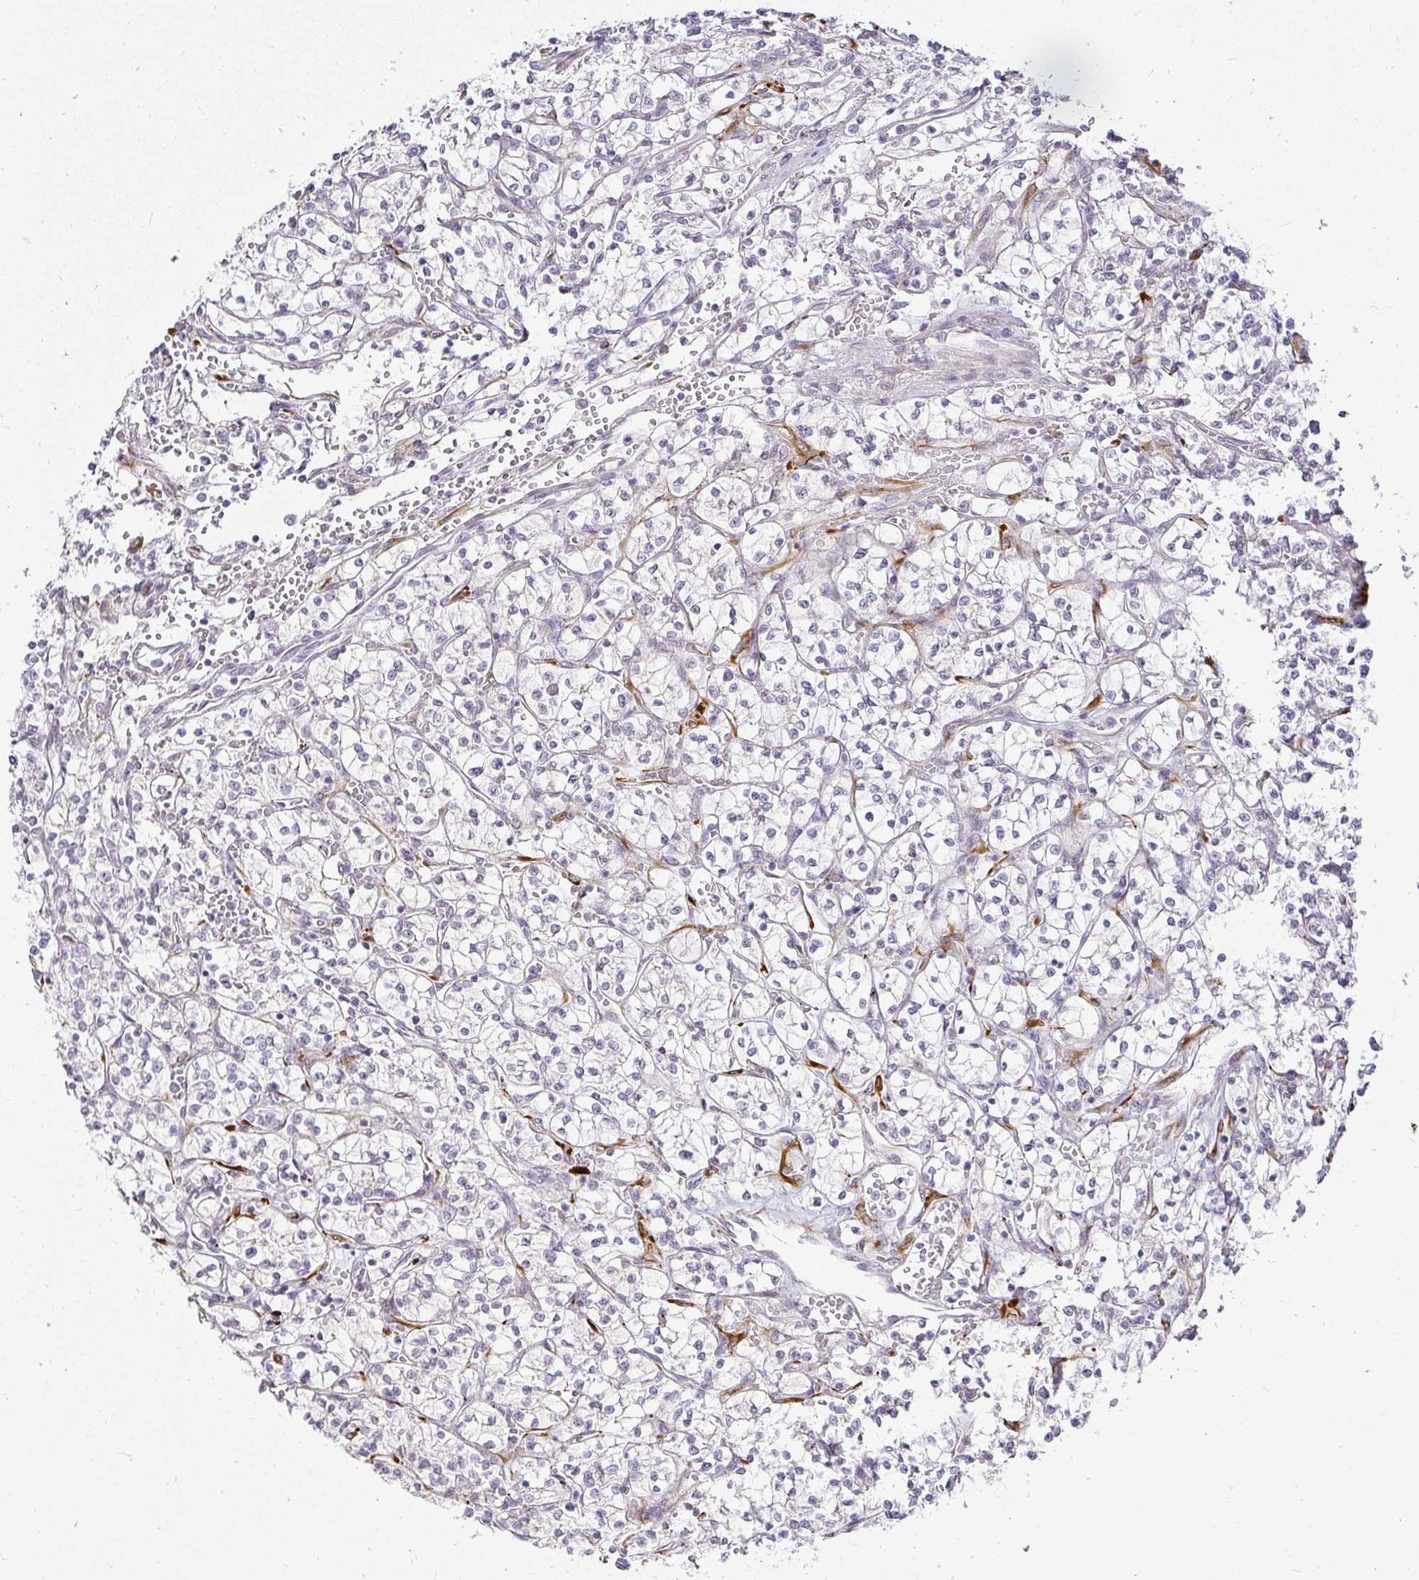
{"staining": {"intensity": "negative", "quantity": "none", "location": "none"}, "tissue": "renal cancer", "cell_type": "Tumor cells", "image_type": "cancer", "snomed": [{"axis": "morphology", "description": "Adenocarcinoma, NOS"}, {"axis": "topography", "description": "Kidney"}], "caption": "Micrograph shows no significant protein positivity in tumor cells of renal cancer (adenocarcinoma). (IHC, brightfield microscopy, high magnification).", "gene": "ACAN", "patient": {"sex": "female", "age": 64}}